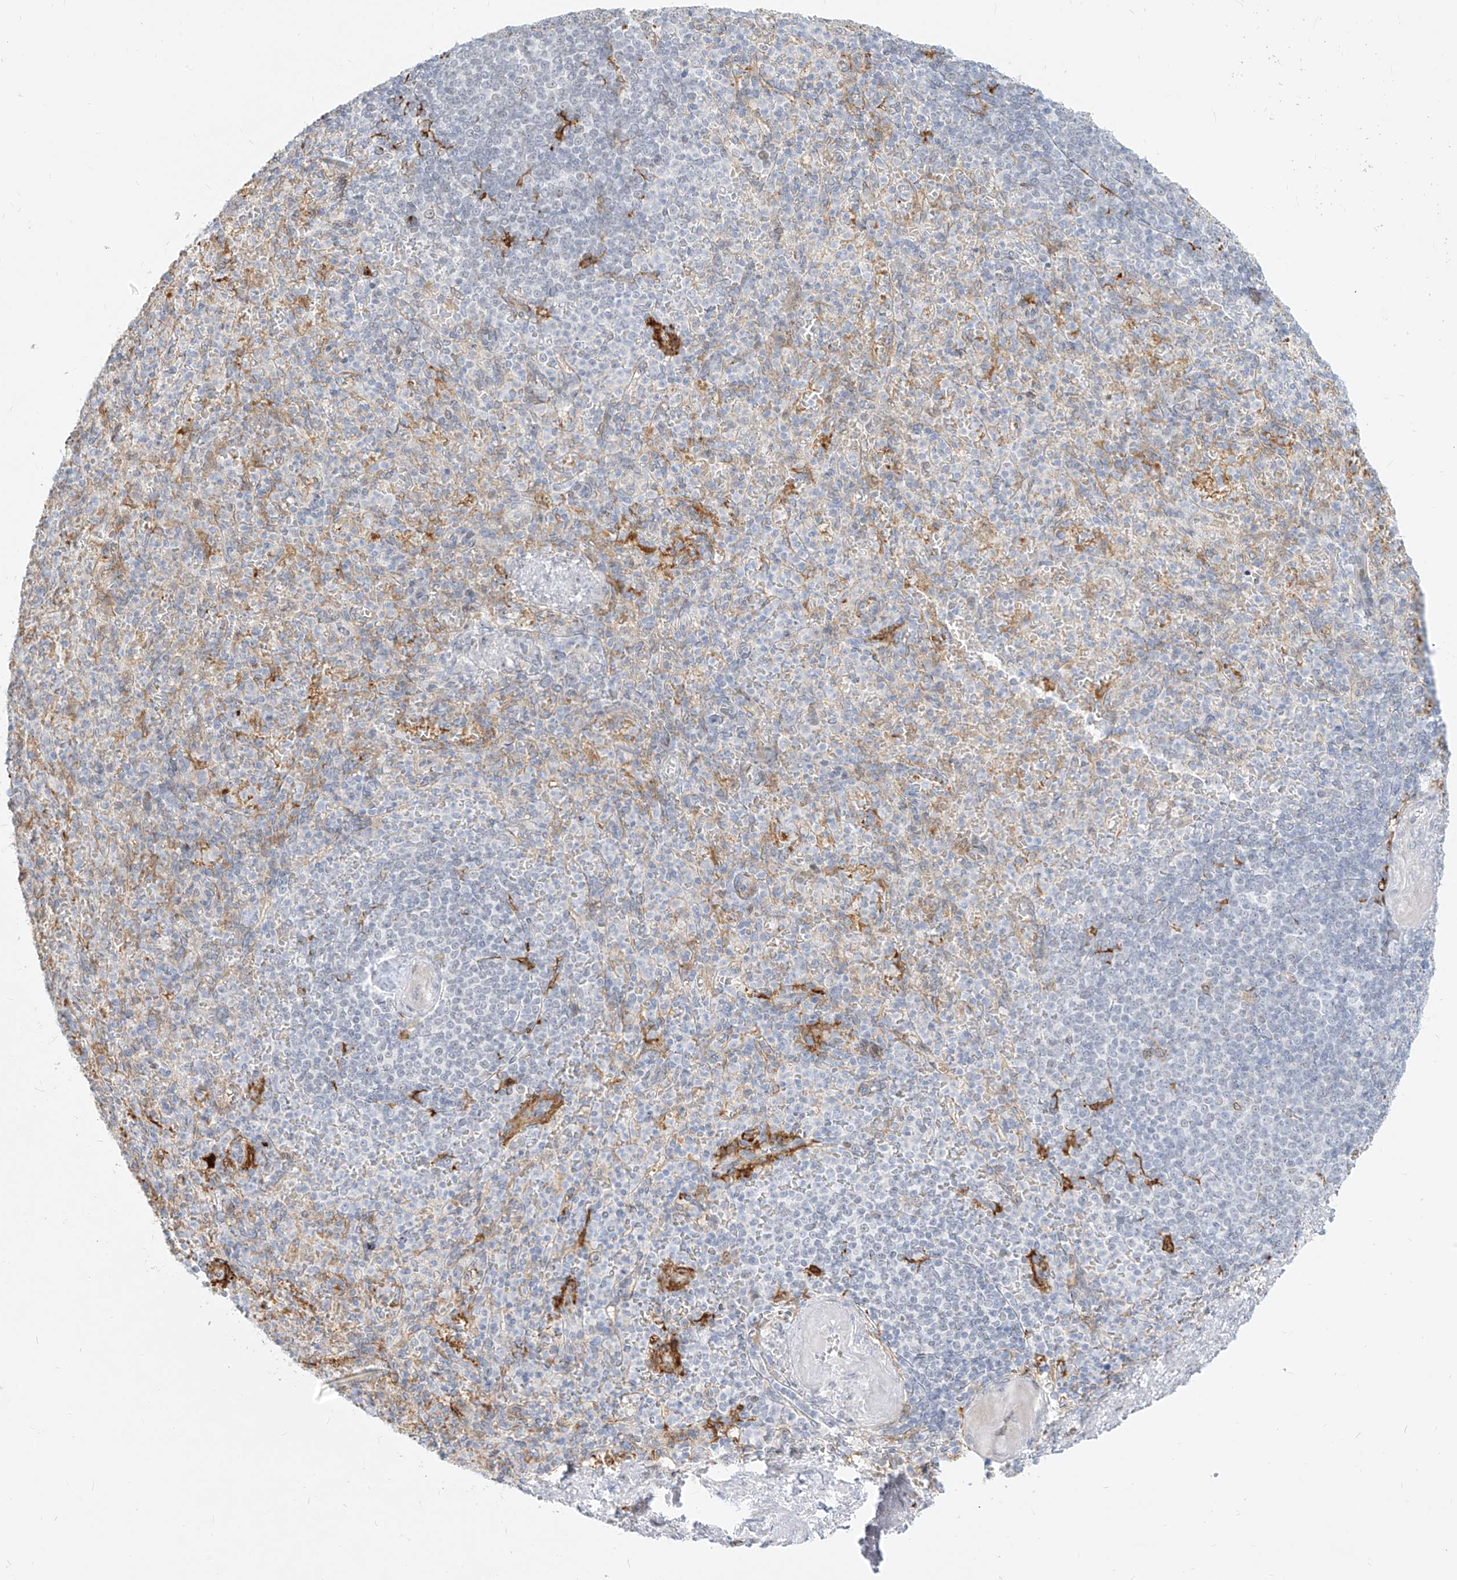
{"staining": {"intensity": "negative", "quantity": "none", "location": "none"}, "tissue": "spleen", "cell_type": "Cells in red pulp", "image_type": "normal", "snomed": [{"axis": "morphology", "description": "Normal tissue, NOS"}, {"axis": "topography", "description": "Spleen"}], "caption": "This photomicrograph is of normal spleen stained with IHC to label a protein in brown with the nuclei are counter-stained blue. There is no positivity in cells in red pulp. (DAB IHC with hematoxylin counter stain).", "gene": "NHSL1", "patient": {"sex": "female", "age": 74}}